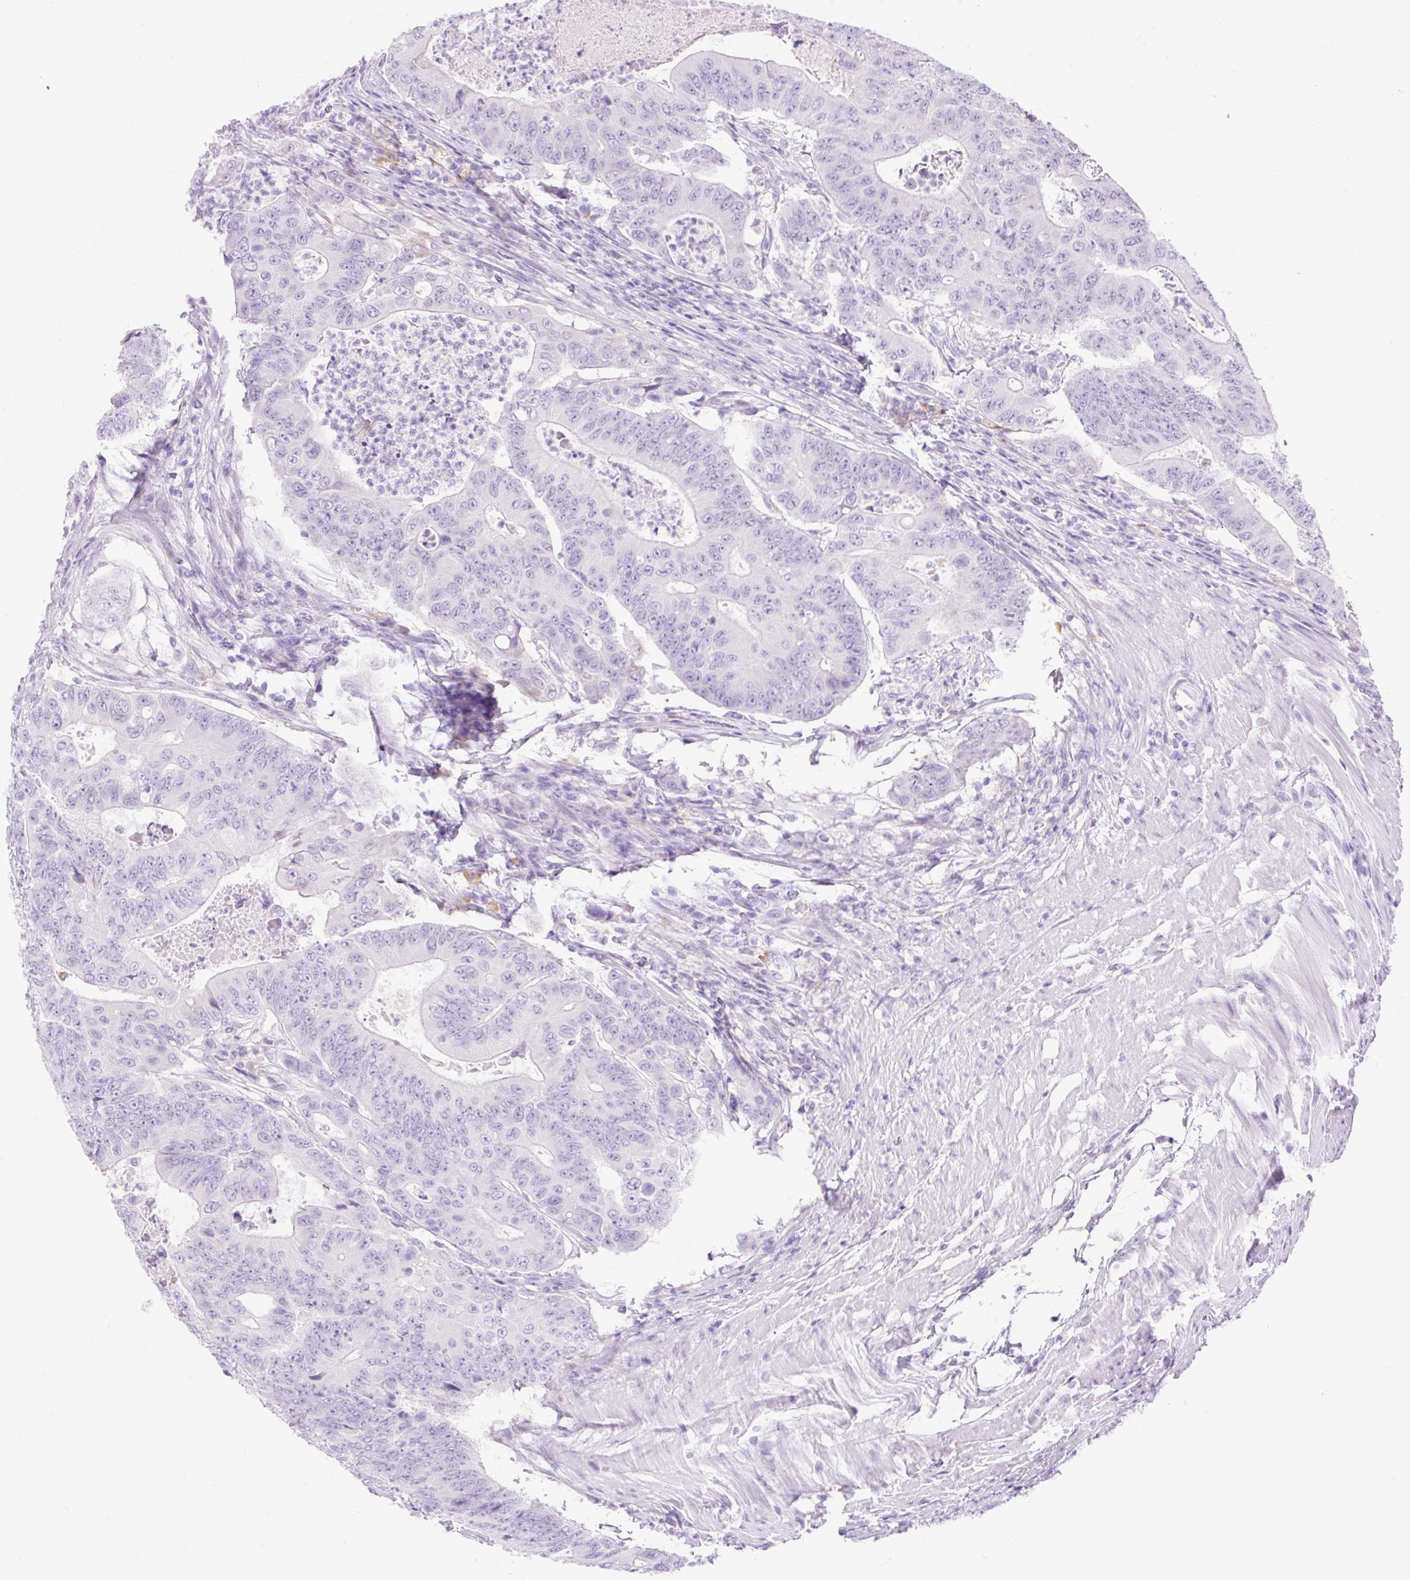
{"staining": {"intensity": "negative", "quantity": "none", "location": "none"}, "tissue": "colorectal cancer", "cell_type": "Tumor cells", "image_type": "cancer", "snomed": [{"axis": "morphology", "description": "Adenocarcinoma, NOS"}, {"axis": "topography", "description": "Colon"}], "caption": "Tumor cells are negative for protein expression in human colorectal cancer (adenocarcinoma).", "gene": "SLC25A40", "patient": {"sex": "female", "age": 48}}